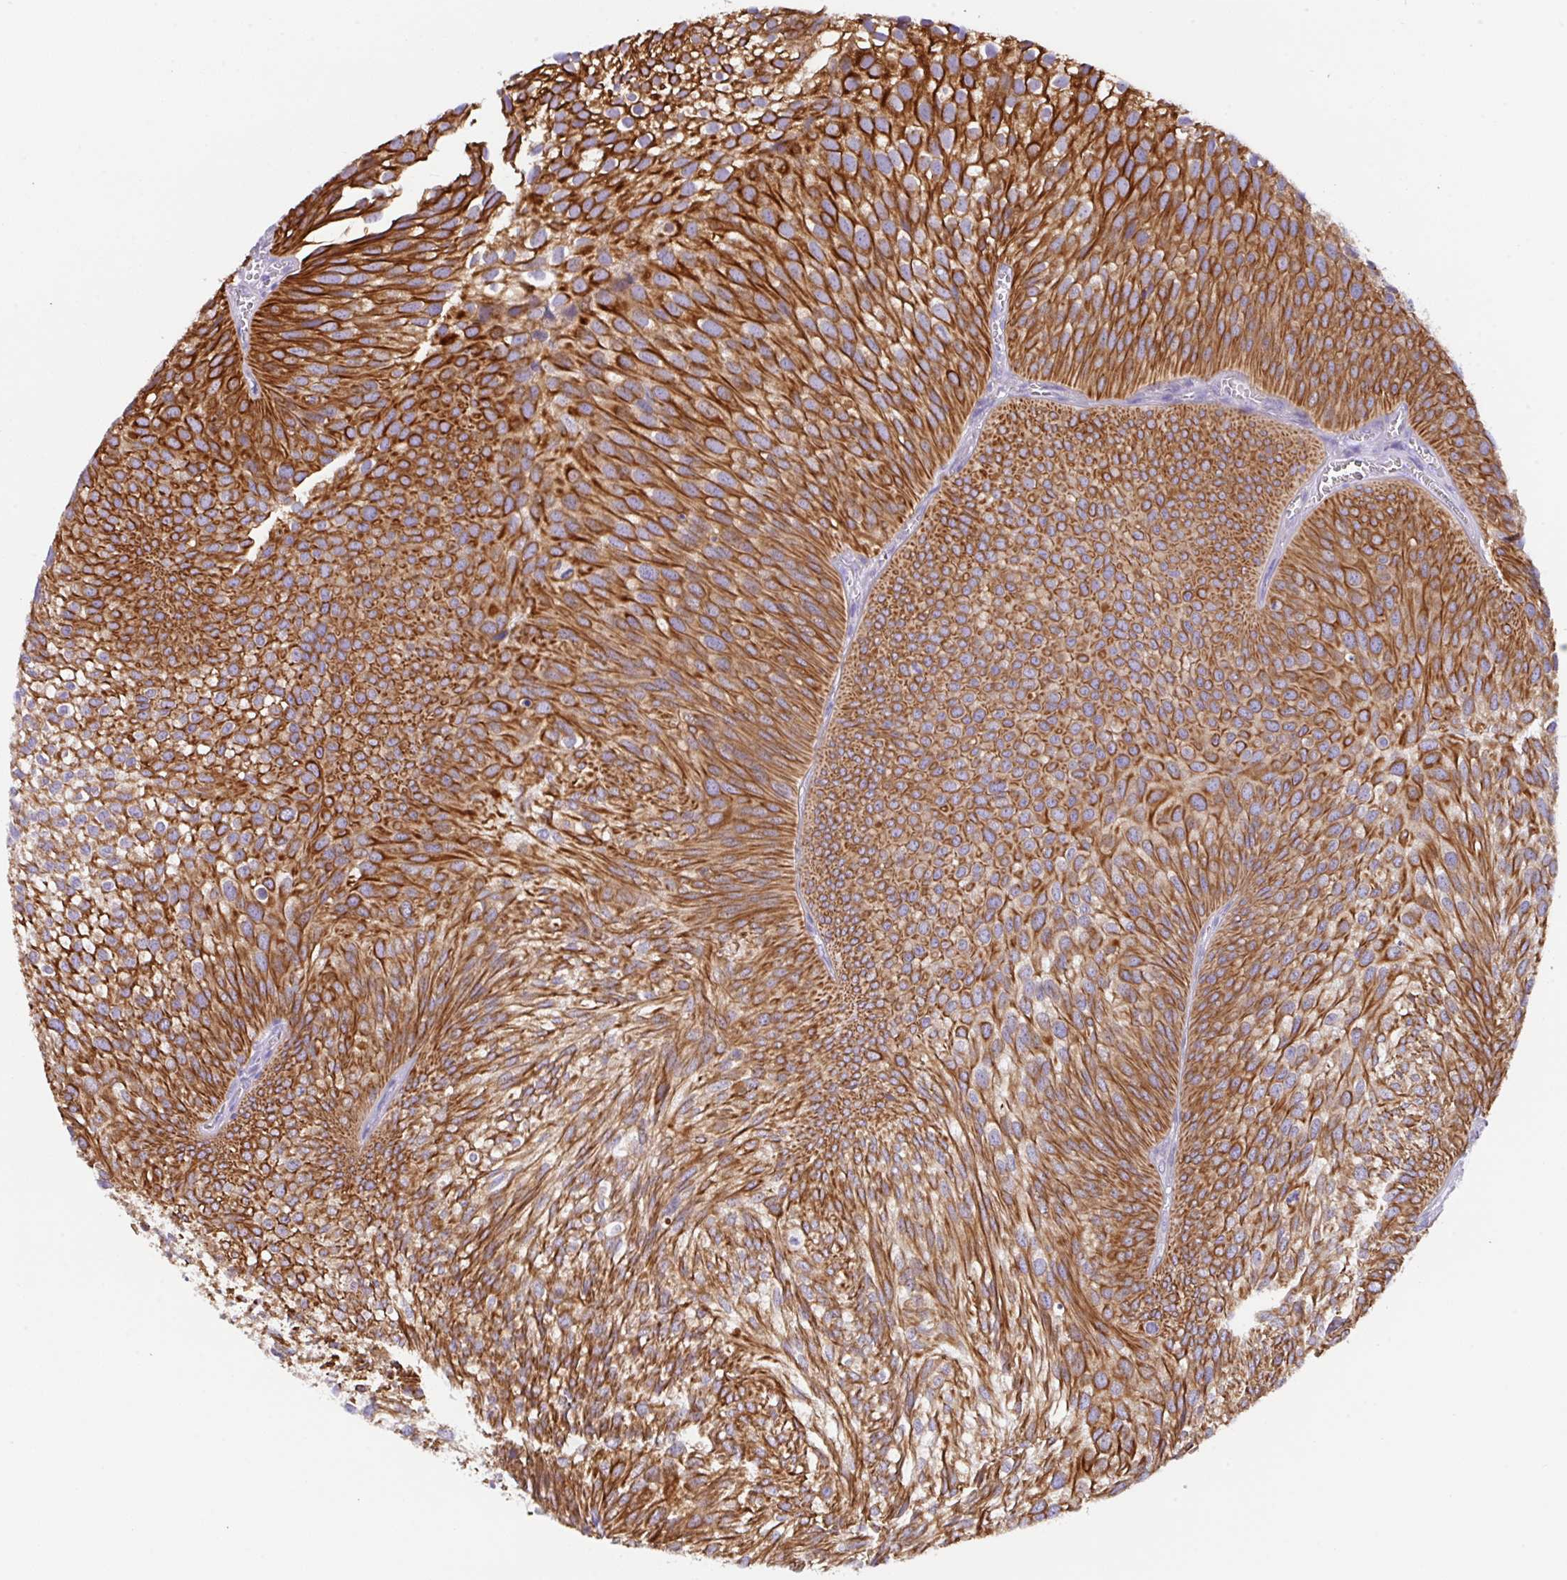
{"staining": {"intensity": "strong", "quantity": ">75%", "location": "cytoplasmic/membranous"}, "tissue": "urothelial cancer", "cell_type": "Tumor cells", "image_type": "cancer", "snomed": [{"axis": "morphology", "description": "Urothelial carcinoma, Low grade"}, {"axis": "topography", "description": "Urinary bladder"}], "caption": "Brown immunohistochemical staining in low-grade urothelial carcinoma demonstrates strong cytoplasmic/membranous positivity in approximately >75% of tumor cells. (DAB (3,3'-diaminobenzidine) IHC with brightfield microscopy, high magnification).", "gene": "TRAF4", "patient": {"sex": "male", "age": 91}}